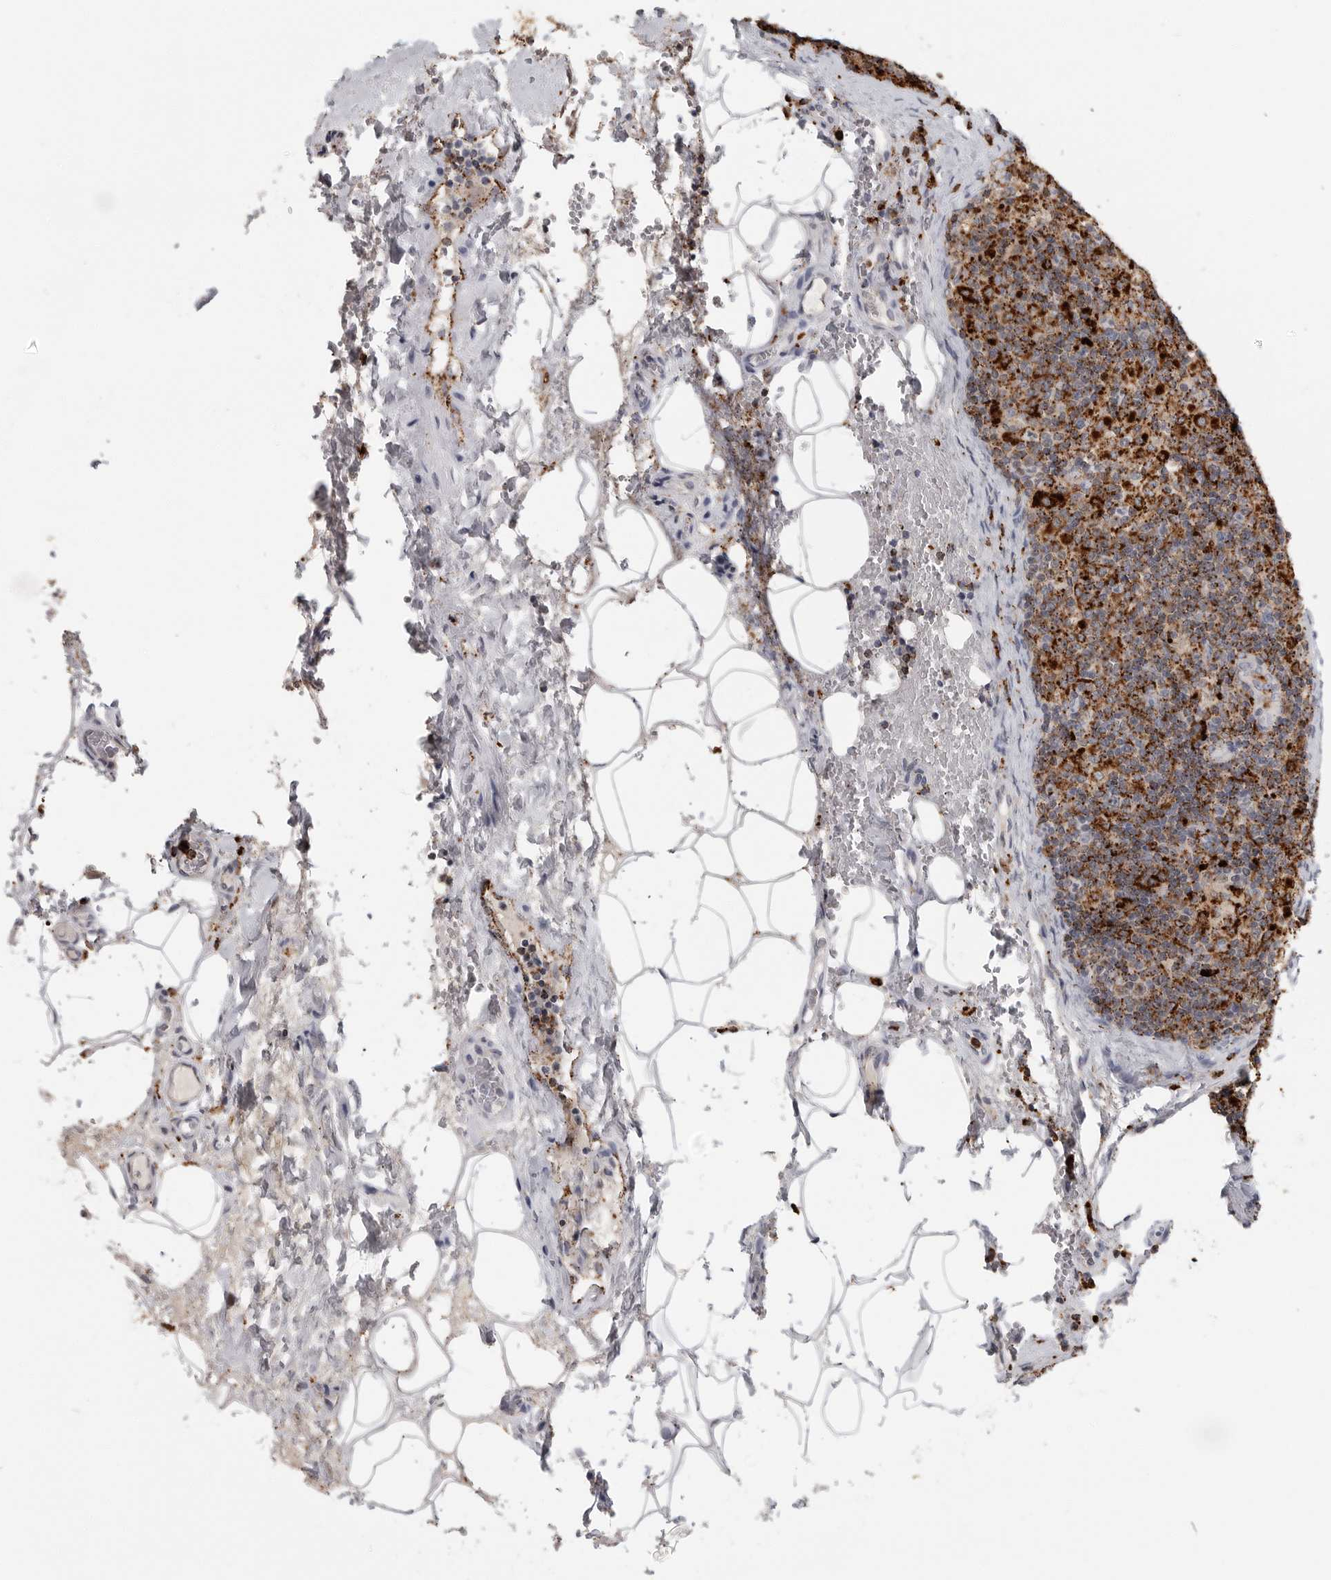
{"staining": {"intensity": "strong", "quantity": "<25%", "location": "cytoplasmic/membranous"}, "tissue": "lymph node", "cell_type": "Germinal center cells", "image_type": "normal", "snomed": [{"axis": "morphology", "description": "Normal tissue, NOS"}, {"axis": "topography", "description": "Lymph node"}], "caption": "DAB (3,3'-diaminobenzidine) immunohistochemical staining of normal human lymph node reveals strong cytoplasmic/membranous protein staining in about <25% of germinal center cells. (DAB = brown stain, brightfield microscopy at high magnification).", "gene": "IFI30", "patient": {"sex": "female", "age": 22}}